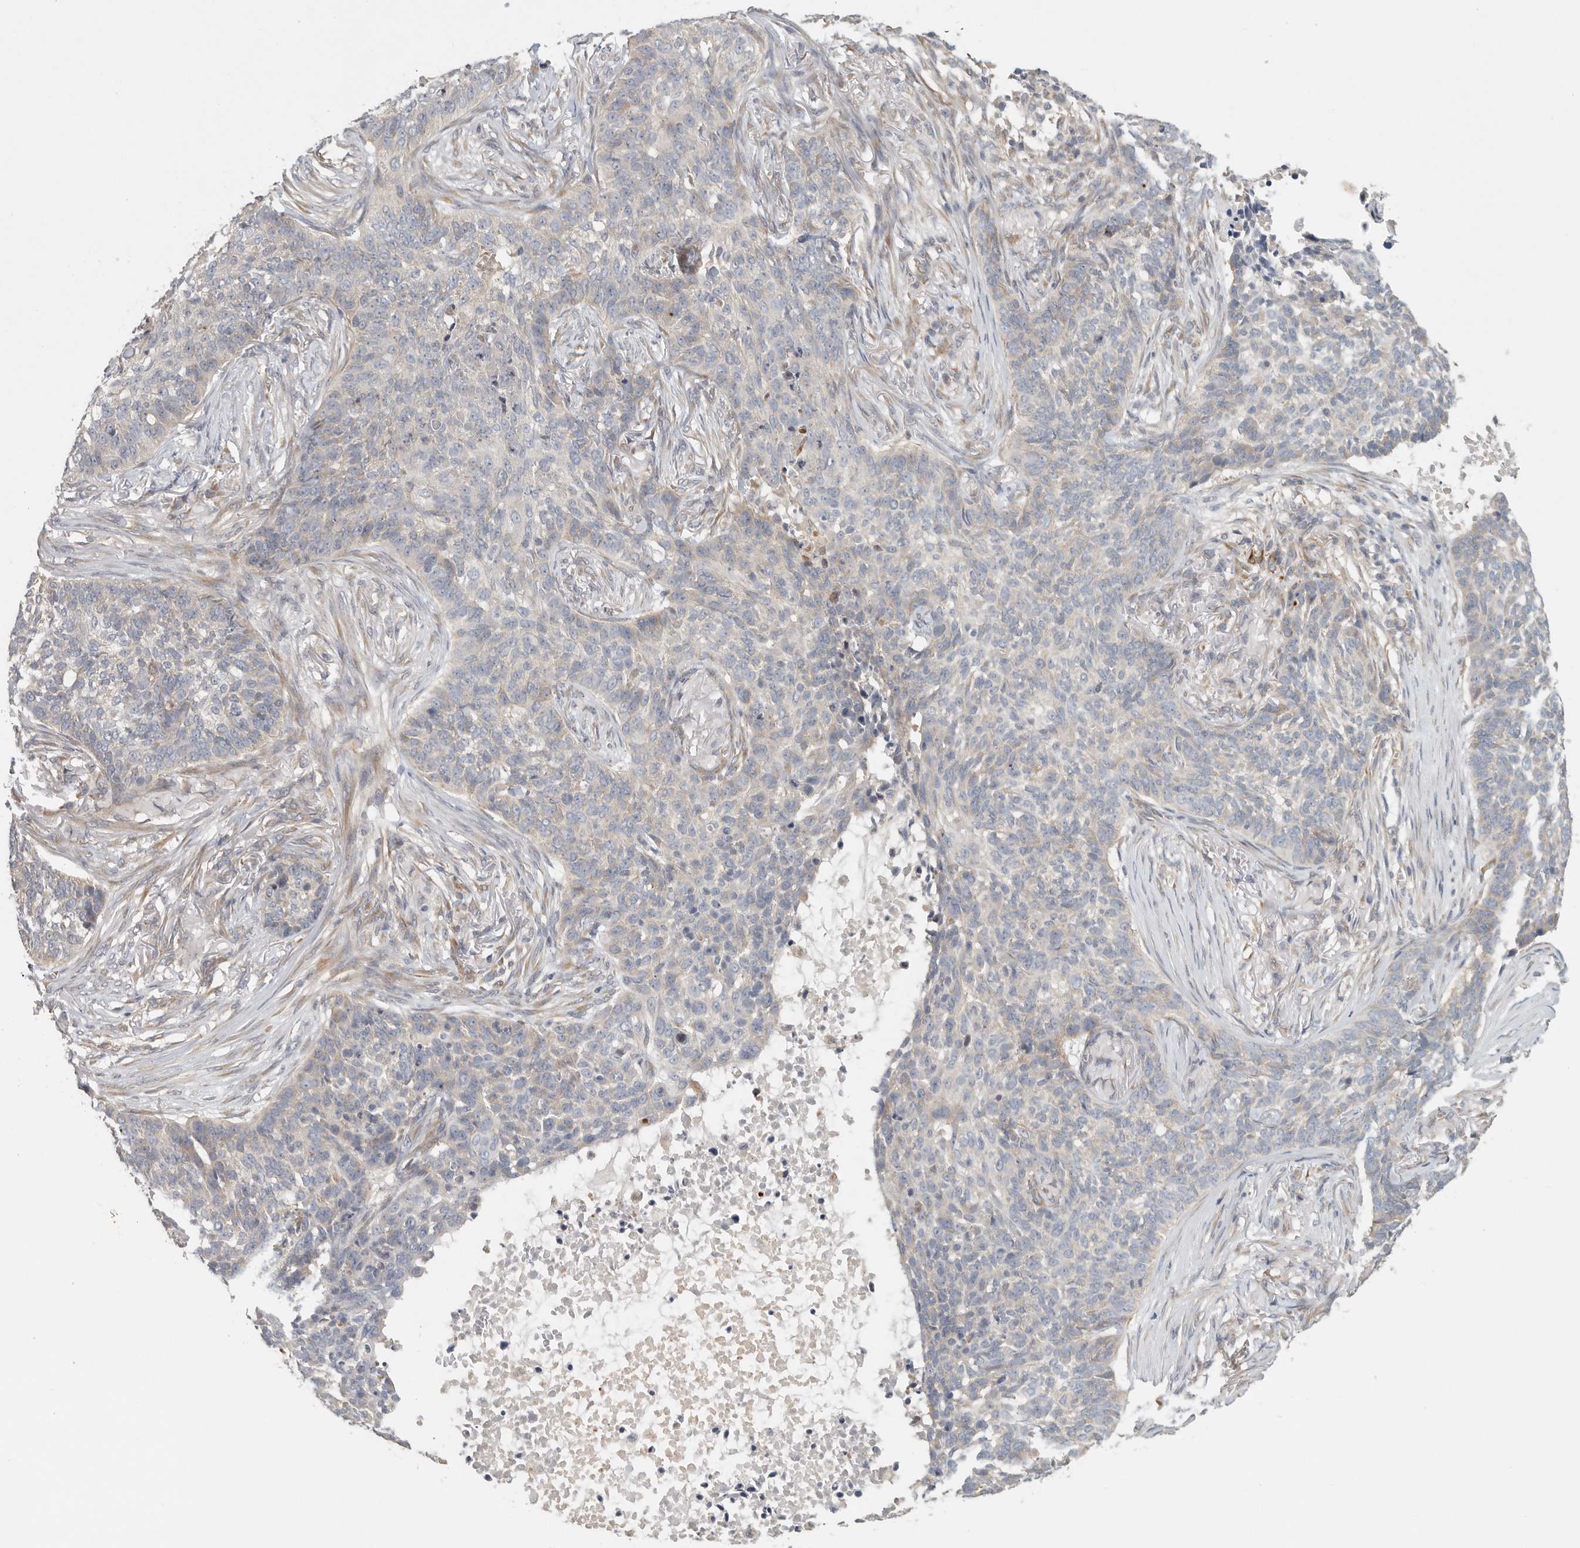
{"staining": {"intensity": "negative", "quantity": "none", "location": "none"}, "tissue": "skin cancer", "cell_type": "Tumor cells", "image_type": "cancer", "snomed": [{"axis": "morphology", "description": "Basal cell carcinoma"}, {"axis": "topography", "description": "Skin"}], "caption": "Tumor cells show no significant protein positivity in skin basal cell carcinoma. The staining is performed using DAB (3,3'-diaminobenzidine) brown chromogen with nuclei counter-stained in using hematoxylin.", "gene": "BCAP29", "patient": {"sex": "male", "age": 85}}